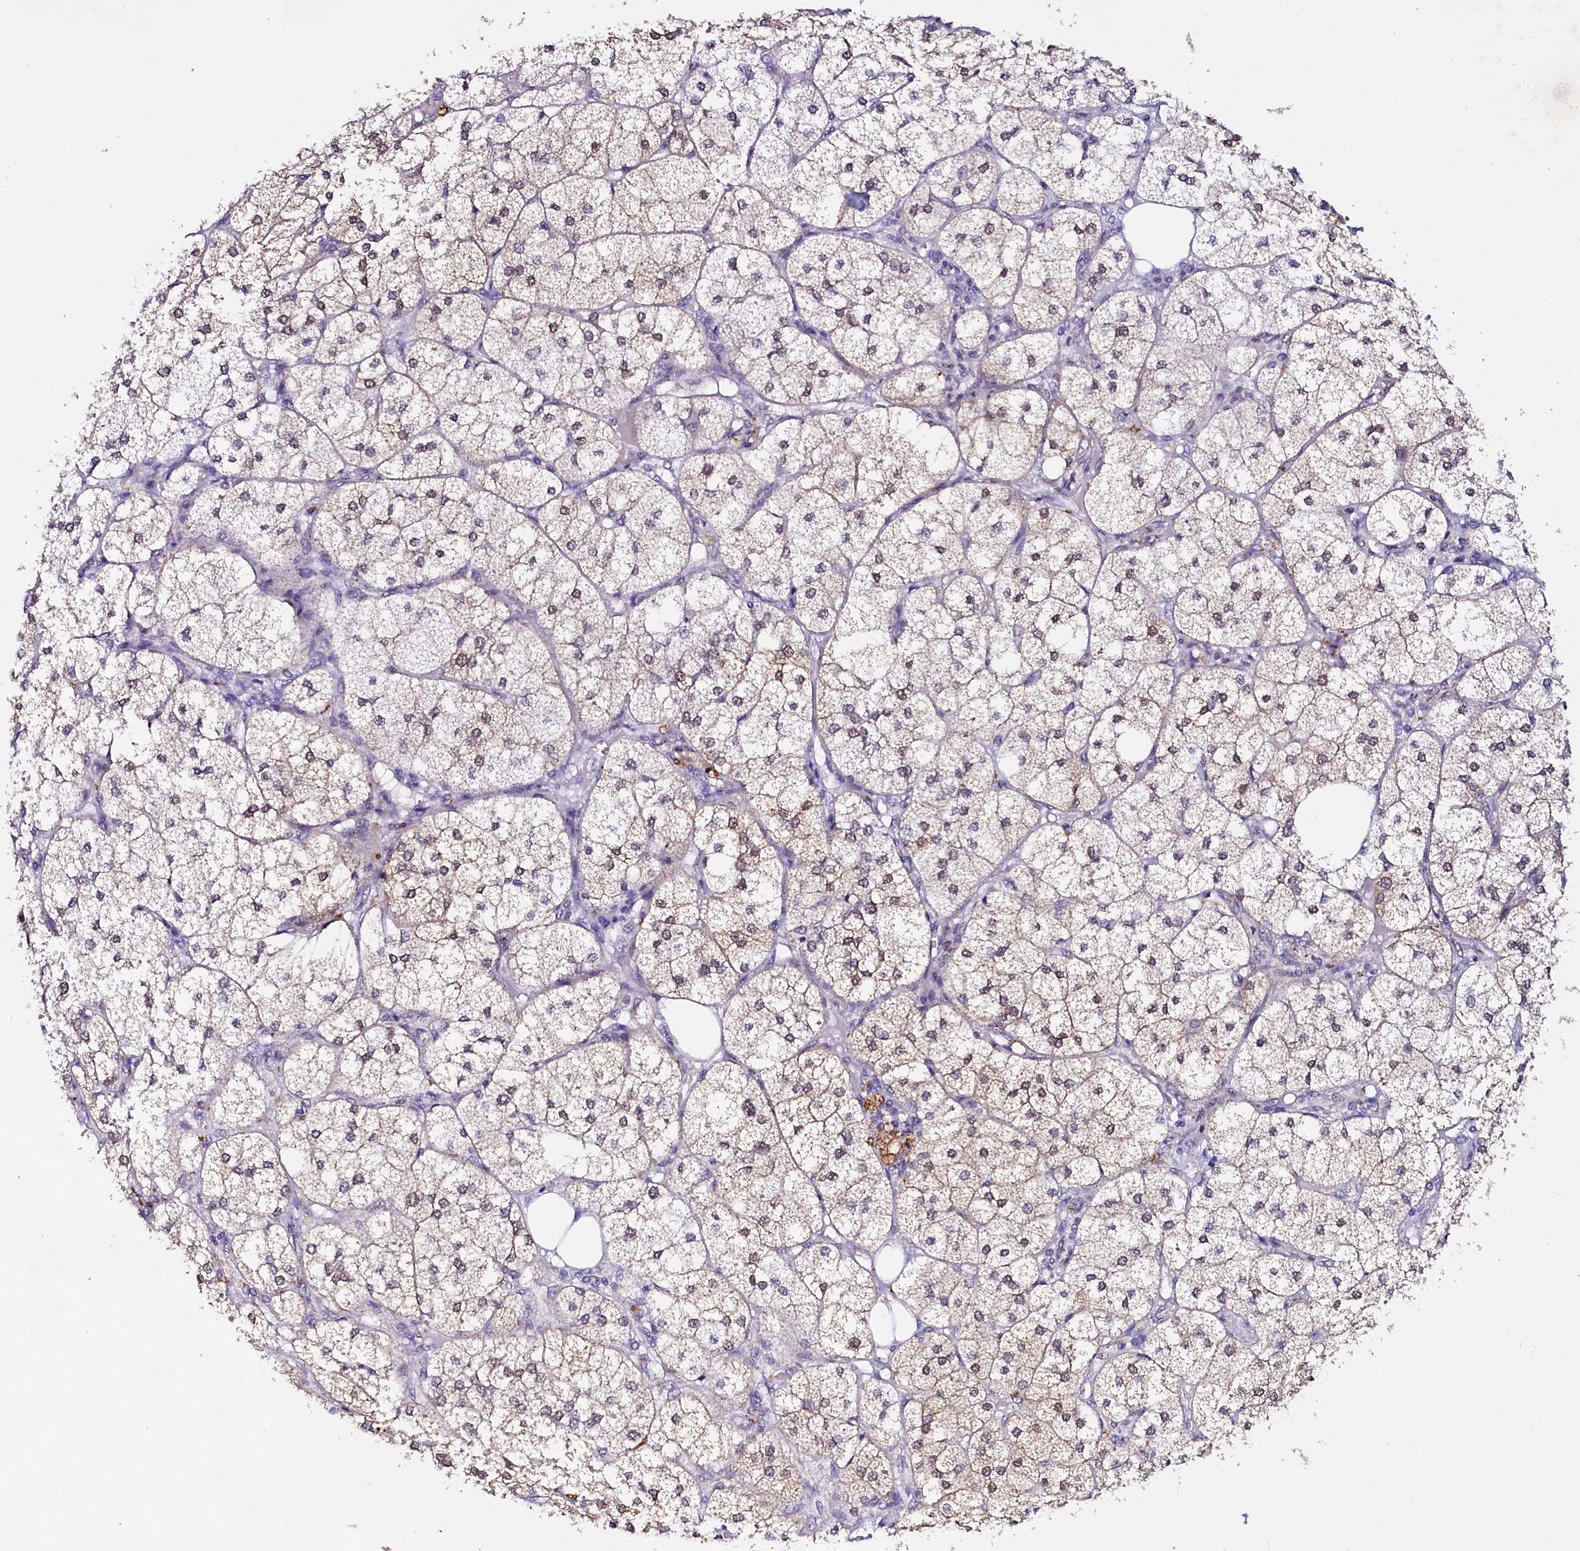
{"staining": {"intensity": "moderate", "quantity": "25%-75%", "location": "cytoplasmic/membranous,nuclear"}, "tissue": "adrenal gland", "cell_type": "Glandular cells", "image_type": "normal", "snomed": [{"axis": "morphology", "description": "Normal tissue, NOS"}, {"axis": "topography", "description": "Adrenal gland"}], "caption": "This micrograph shows immunohistochemistry (IHC) staining of normal adrenal gland, with medium moderate cytoplasmic/membranous,nuclear positivity in about 25%-75% of glandular cells.", "gene": "SORD", "patient": {"sex": "female", "age": 61}}